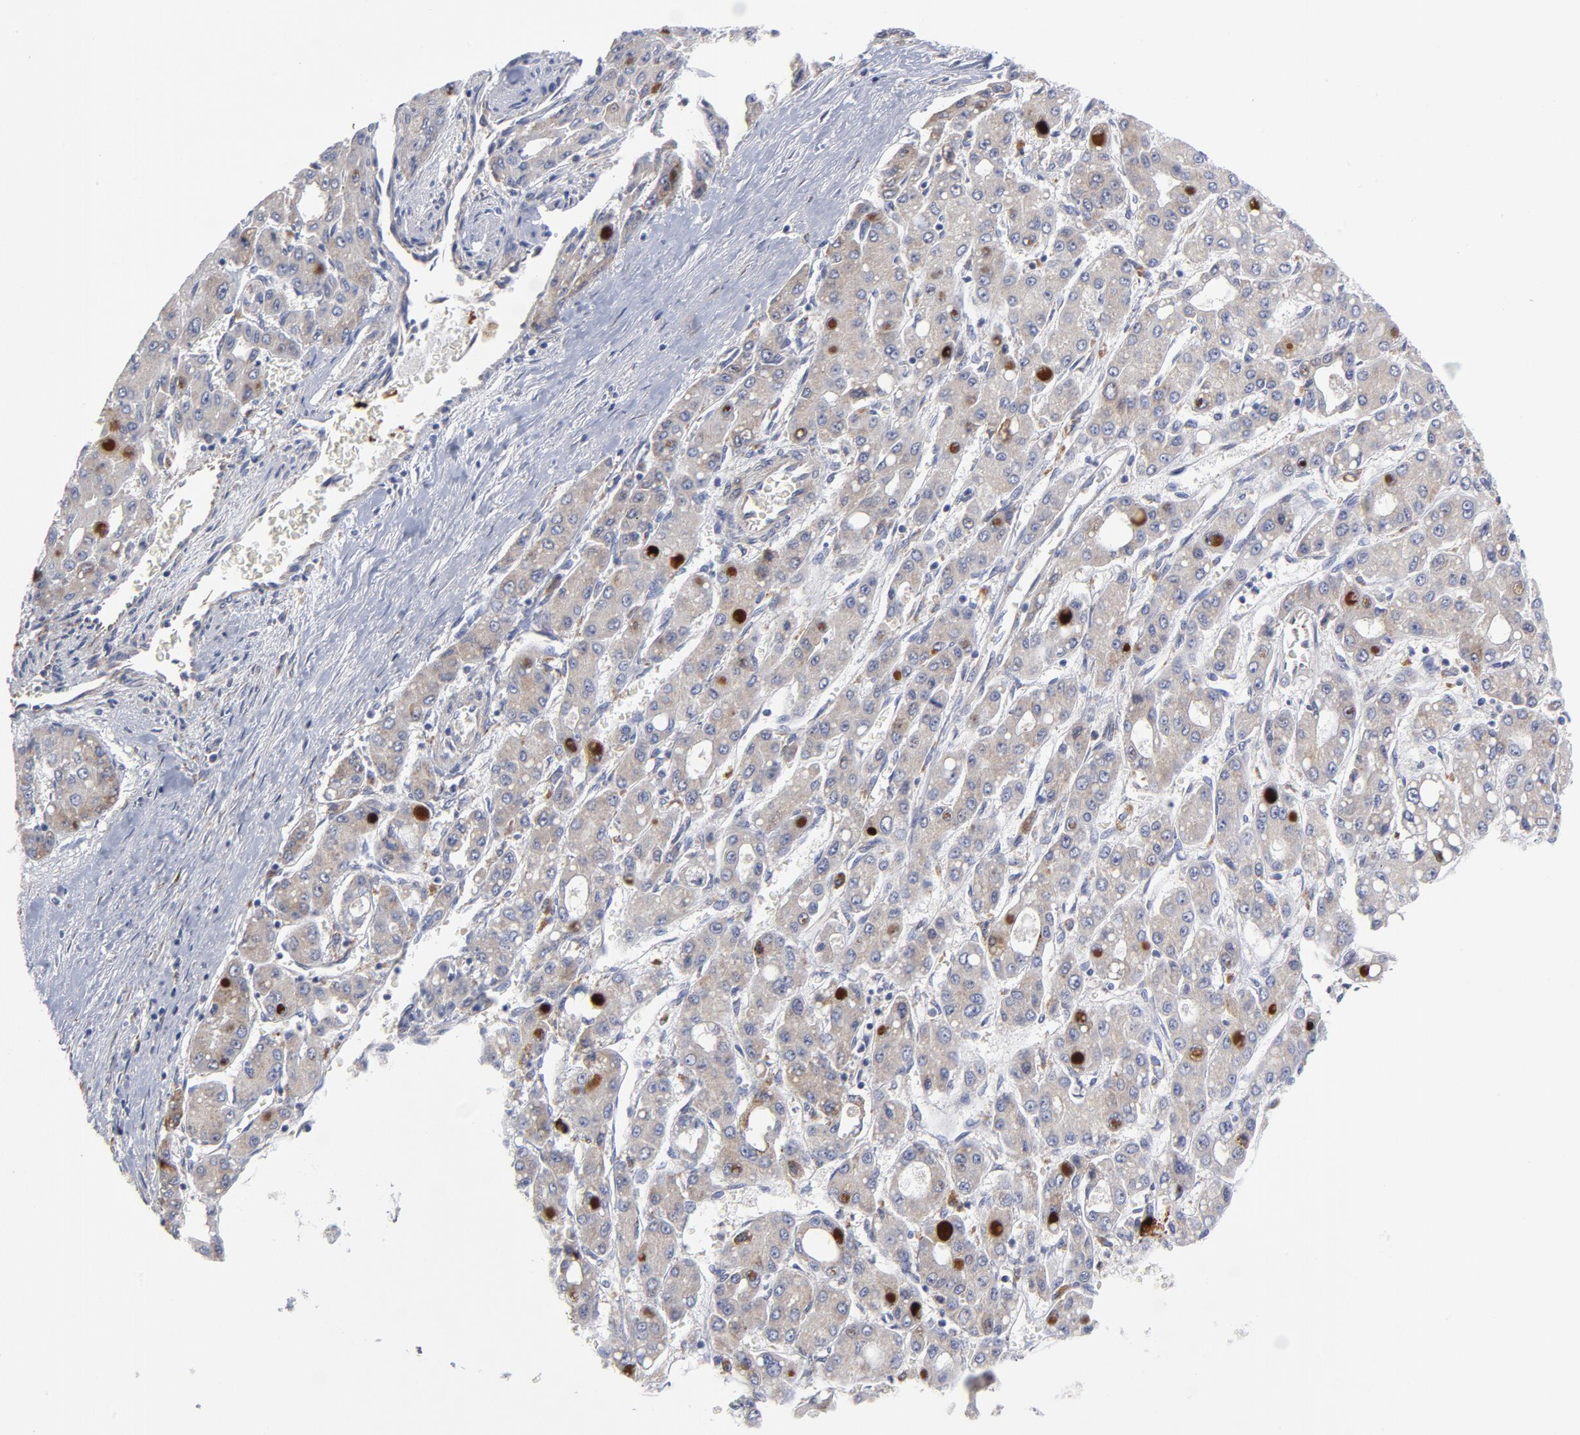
{"staining": {"intensity": "negative", "quantity": "none", "location": "none"}, "tissue": "liver cancer", "cell_type": "Tumor cells", "image_type": "cancer", "snomed": [{"axis": "morphology", "description": "Carcinoma, Hepatocellular, NOS"}, {"axis": "topography", "description": "Liver"}], "caption": "Liver cancer (hepatocellular carcinoma) stained for a protein using immunohistochemistry displays no expression tumor cells.", "gene": "RAPGEF3", "patient": {"sex": "male", "age": 69}}